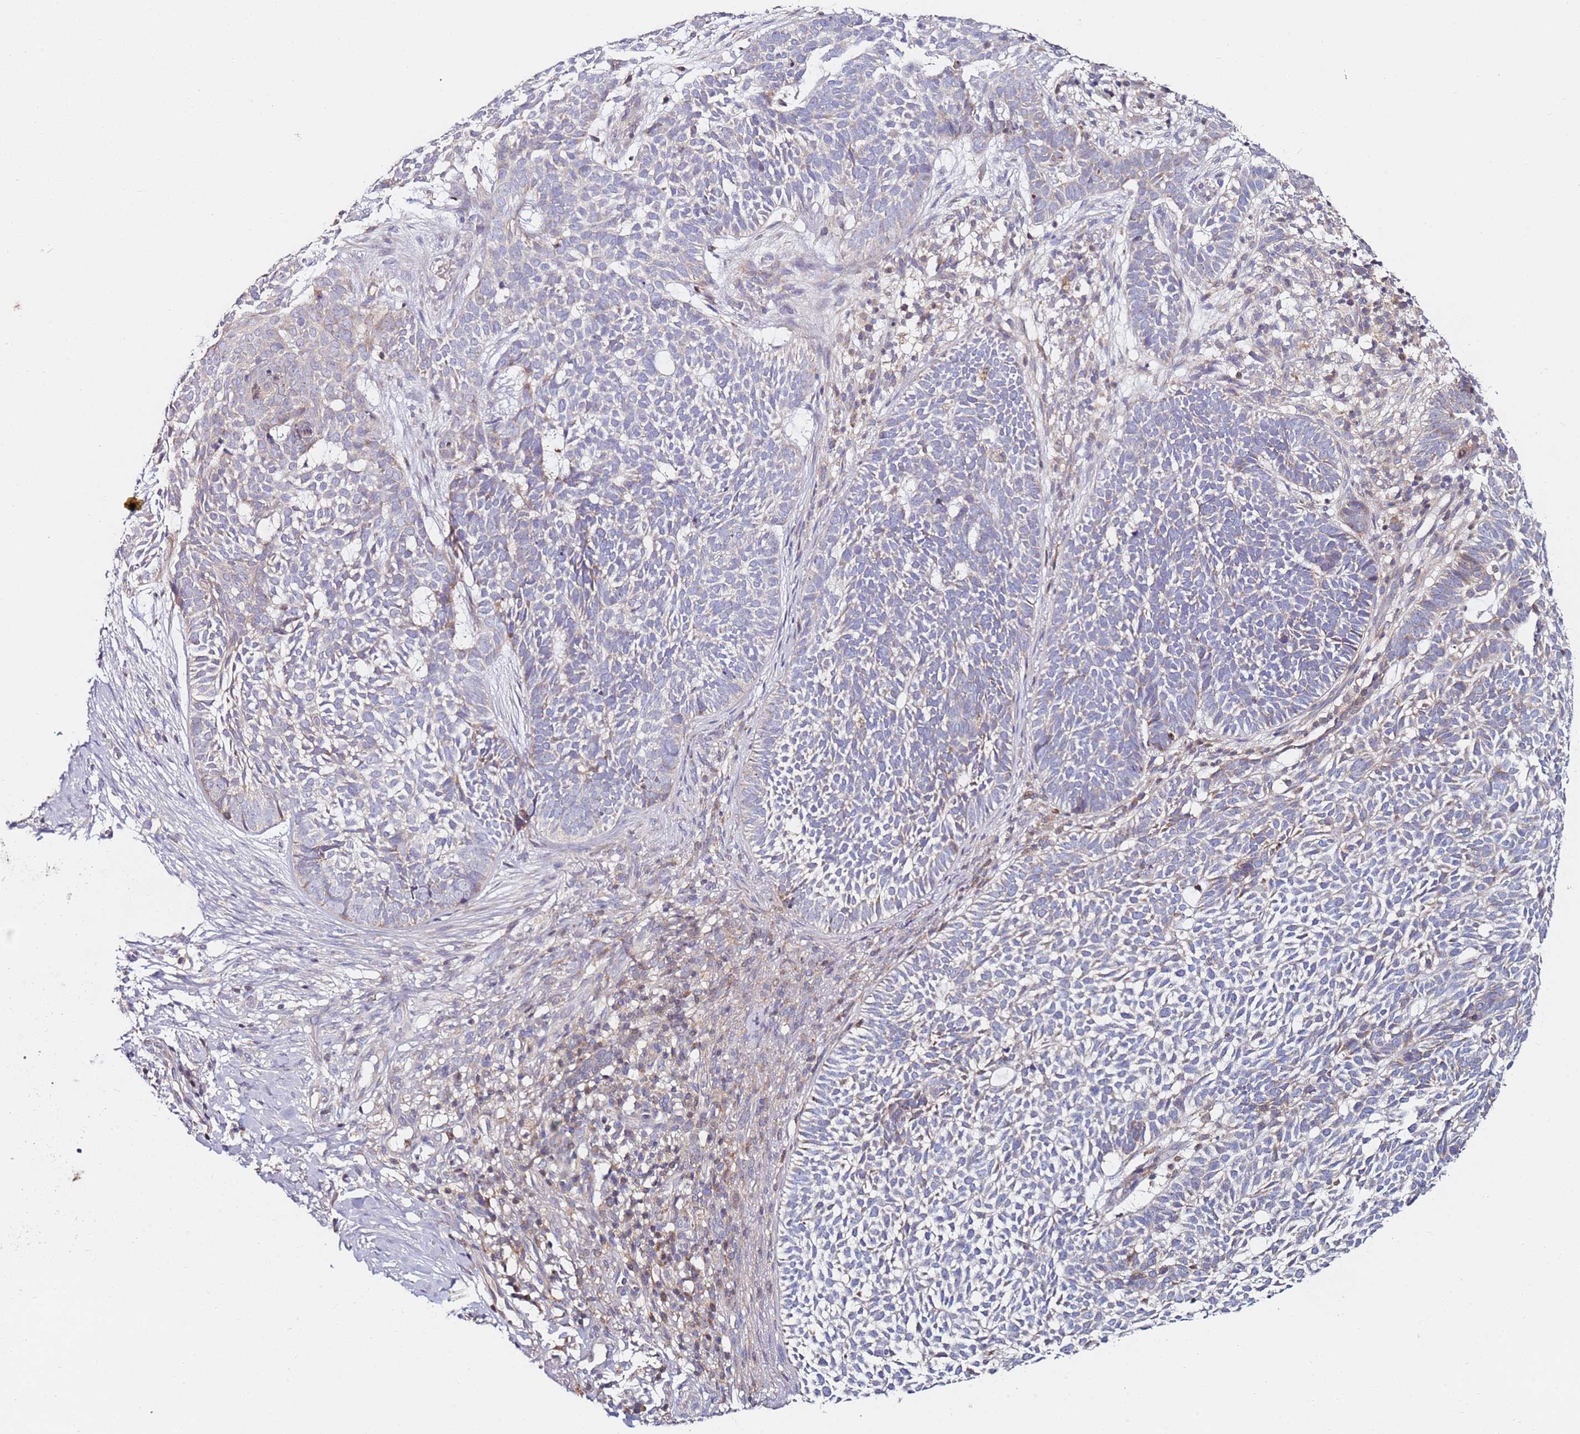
{"staining": {"intensity": "negative", "quantity": "none", "location": "none"}, "tissue": "skin cancer", "cell_type": "Tumor cells", "image_type": "cancer", "snomed": [{"axis": "morphology", "description": "Basal cell carcinoma"}, {"axis": "topography", "description": "Skin"}], "caption": "Human skin basal cell carcinoma stained for a protein using IHC reveals no expression in tumor cells.", "gene": "CNOT9", "patient": {"sex": "female", "age": 78}}